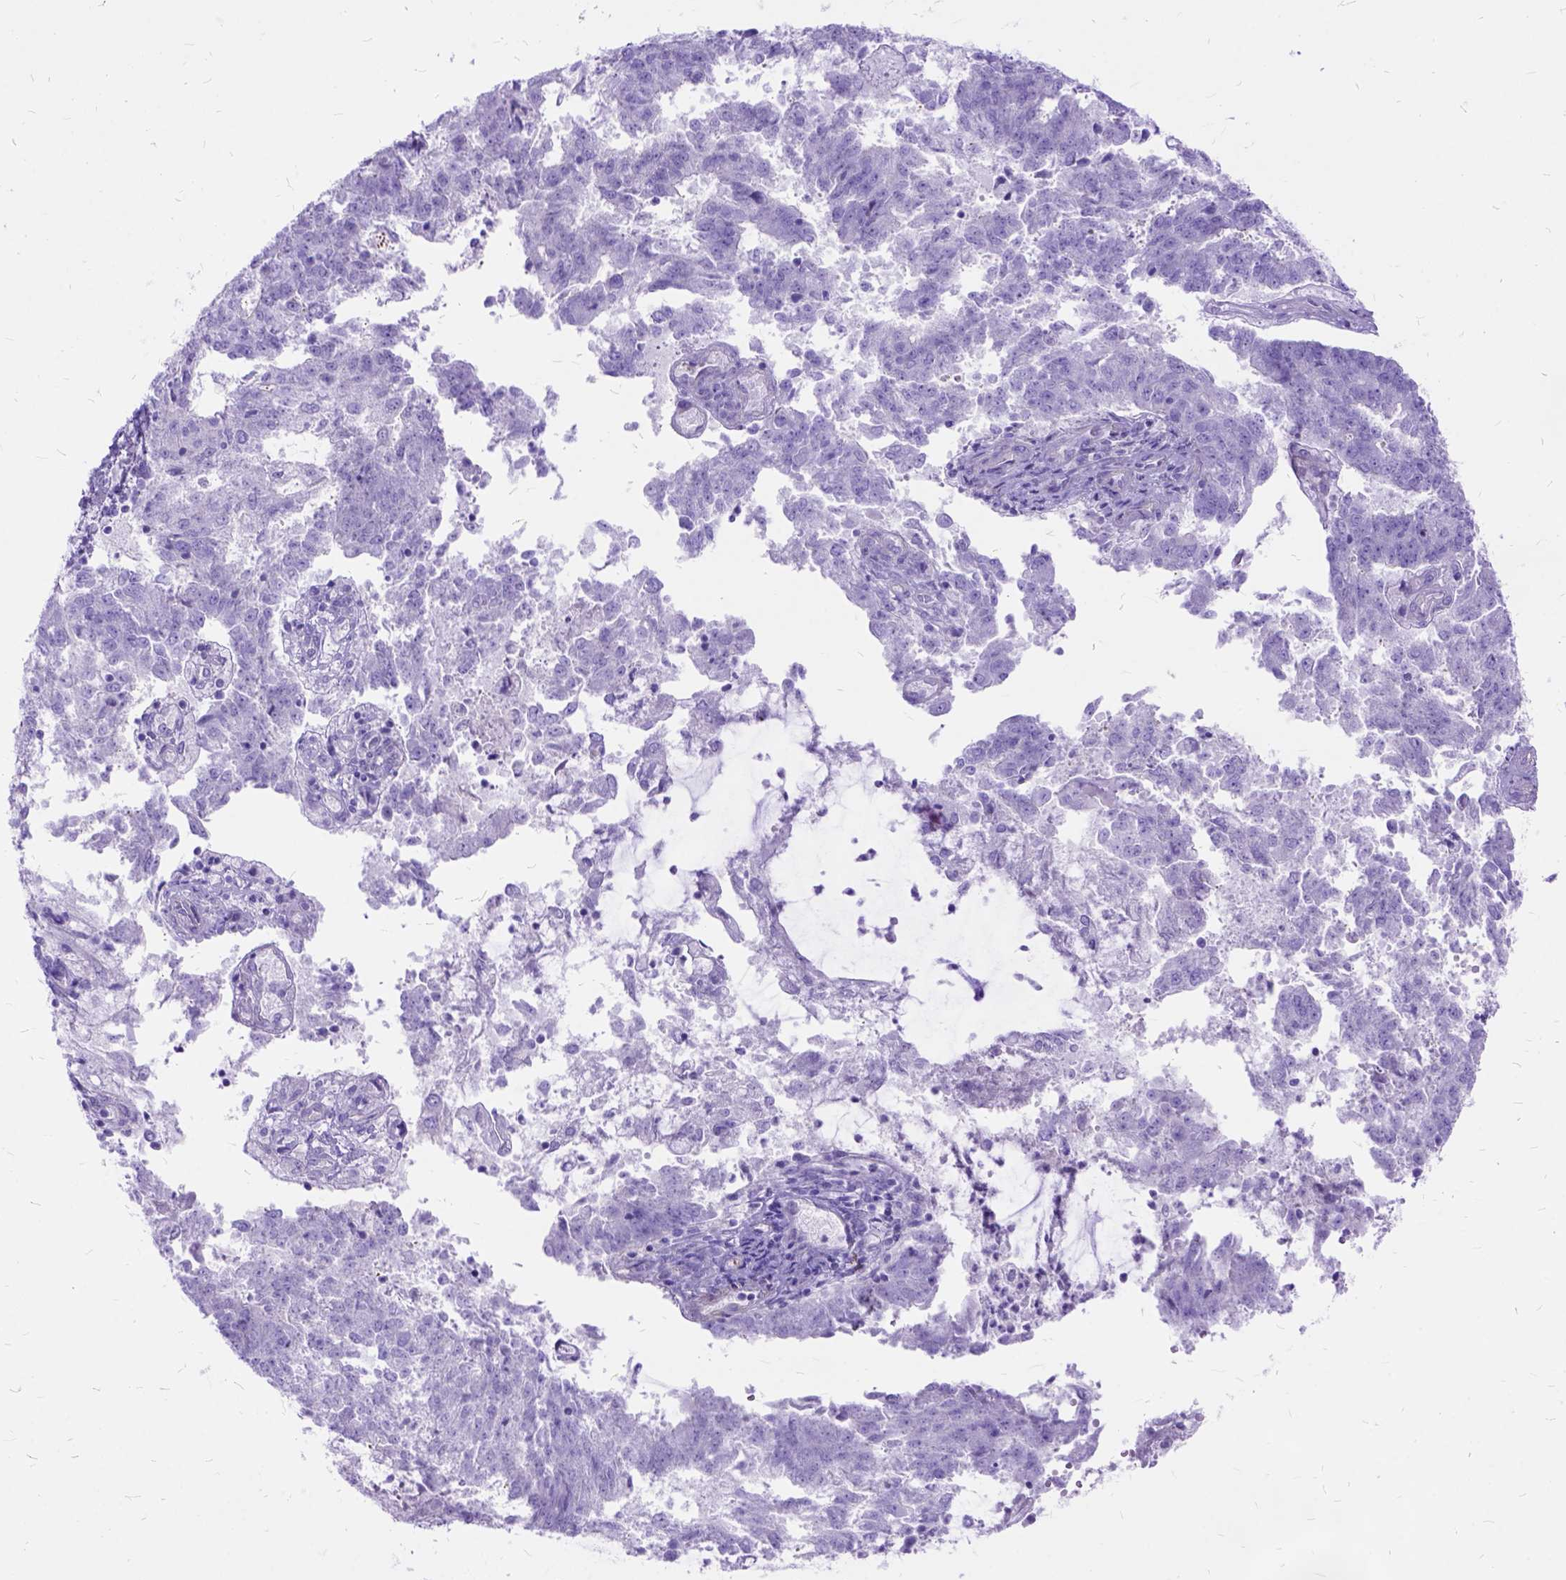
{"staining": {"intensity": "negative", "quantity": "none", "location": "none"}, "tissue": "endometrial cancer", "cell_type": "Tumor cells", "image_type": "cancer", "snomed": [{"axis": "morphology", "description": "Adenocarcinoma, NOS"}, {"axis": "topography", "description": "Endometrium"}], "caption": "Immunohistochemical staining of endometrial adenocarcinoma shows no significant positivity in tumor cells. Nuclei are stained in blue.", "gene": "ARL9", "patient": {"sex": "female", "age": 82}}